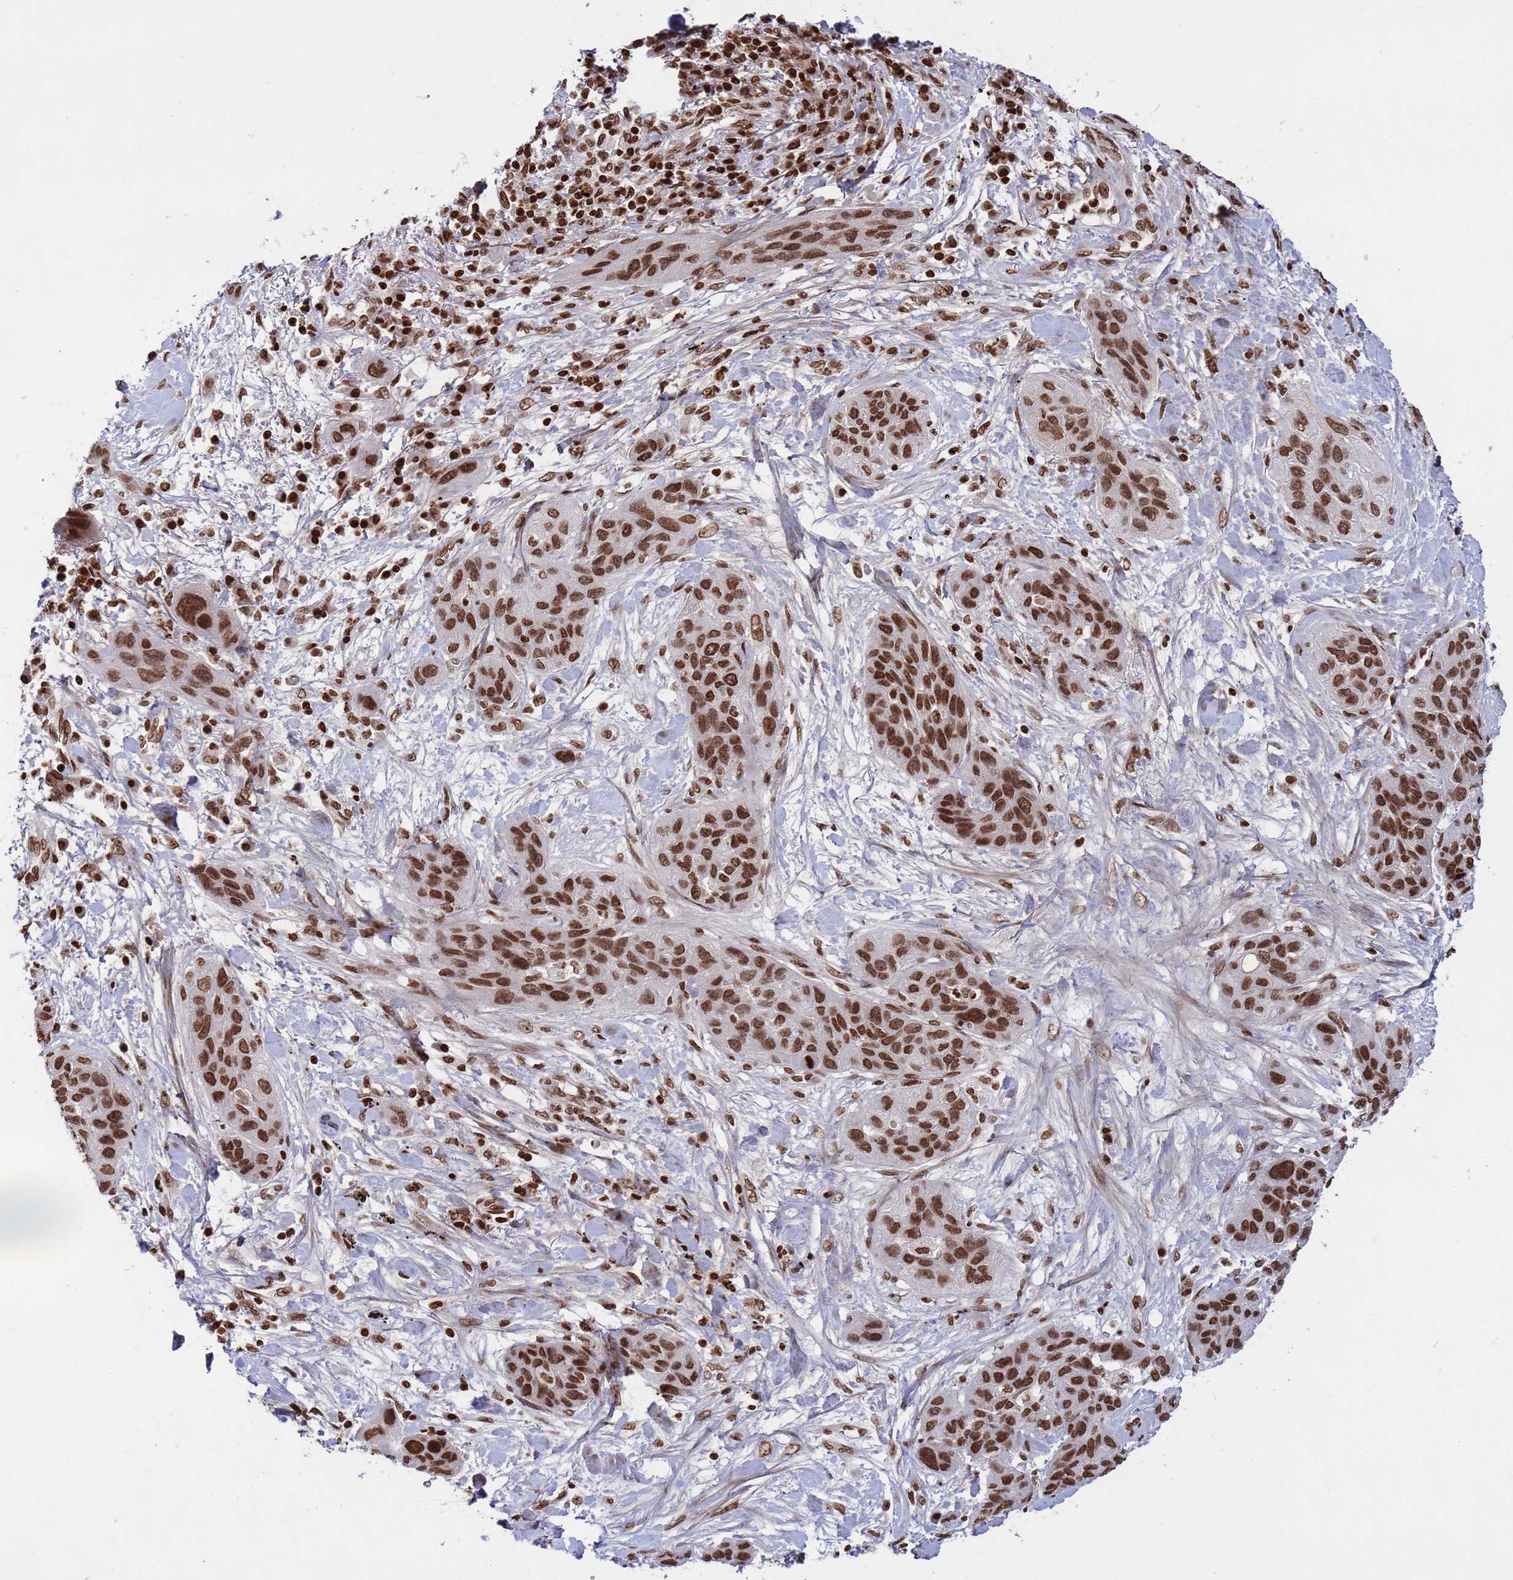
{"staining": {"intensity": "strong", "quantity": ">75%", "location": "nuclear"}, "tissue": "lung cancer", "cell_type": "Tumor cells", "image_type": "cancer", "snomed": [{"axis": "morphology", "description": "Squamous cell carcinoma, NOS"}, {"axis": "topography", "description": "Lung"}], "caption": "DAB immunohistochemical staining of human lung cancer demonstrates strong nuclear protein staining in approximately >75% of tumor cells.", "gene": "H3-3B", "patient": {"sex": "female", "age": 70}}